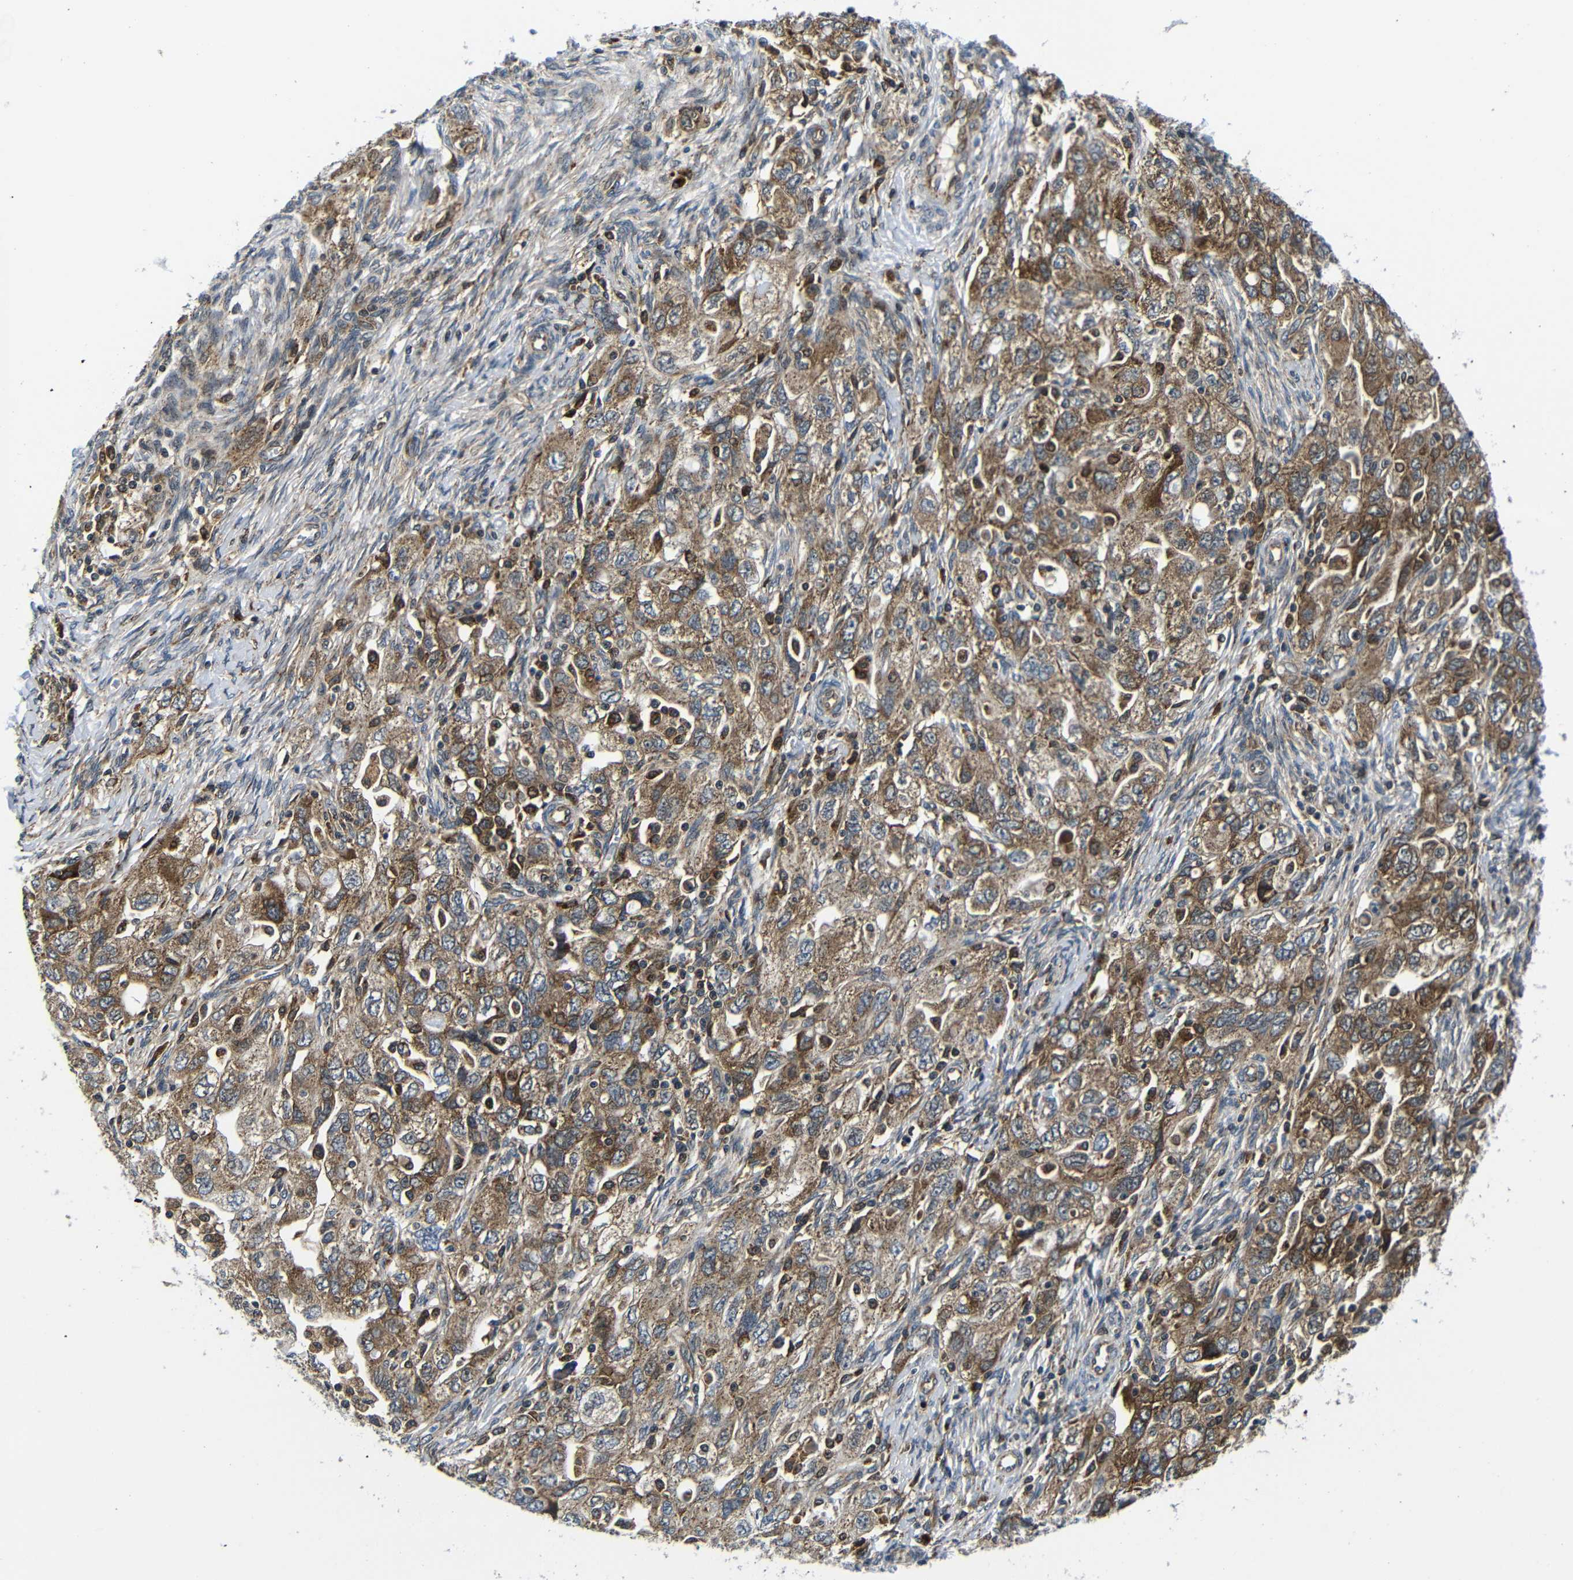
{"staining": {"intensity": "moderate", "quantity": ">75%", "location": "cytoplasmic/membranous"}, "tissue": "ovarian cancer", "cell_type": "Tumor cells", "image_type": "cancer", "snomed": [{"axis": "morphology", "description": "Carcinoma, NOS"}, {"axis": "morphology", "description": "Cystadenocarcinoma, serous, NOS"}, {"axis": "topography", "description": "Ovary"}], "caption": "A high-resolution histopathology image shows IHC staining of ovarian cancer (carcinoma), which exhibits moderate cytoplasmic/membranous expression in about >75% of tumor cells.", "gene": "ABCE1", "patient": {"sex": "female", "age": 69}}